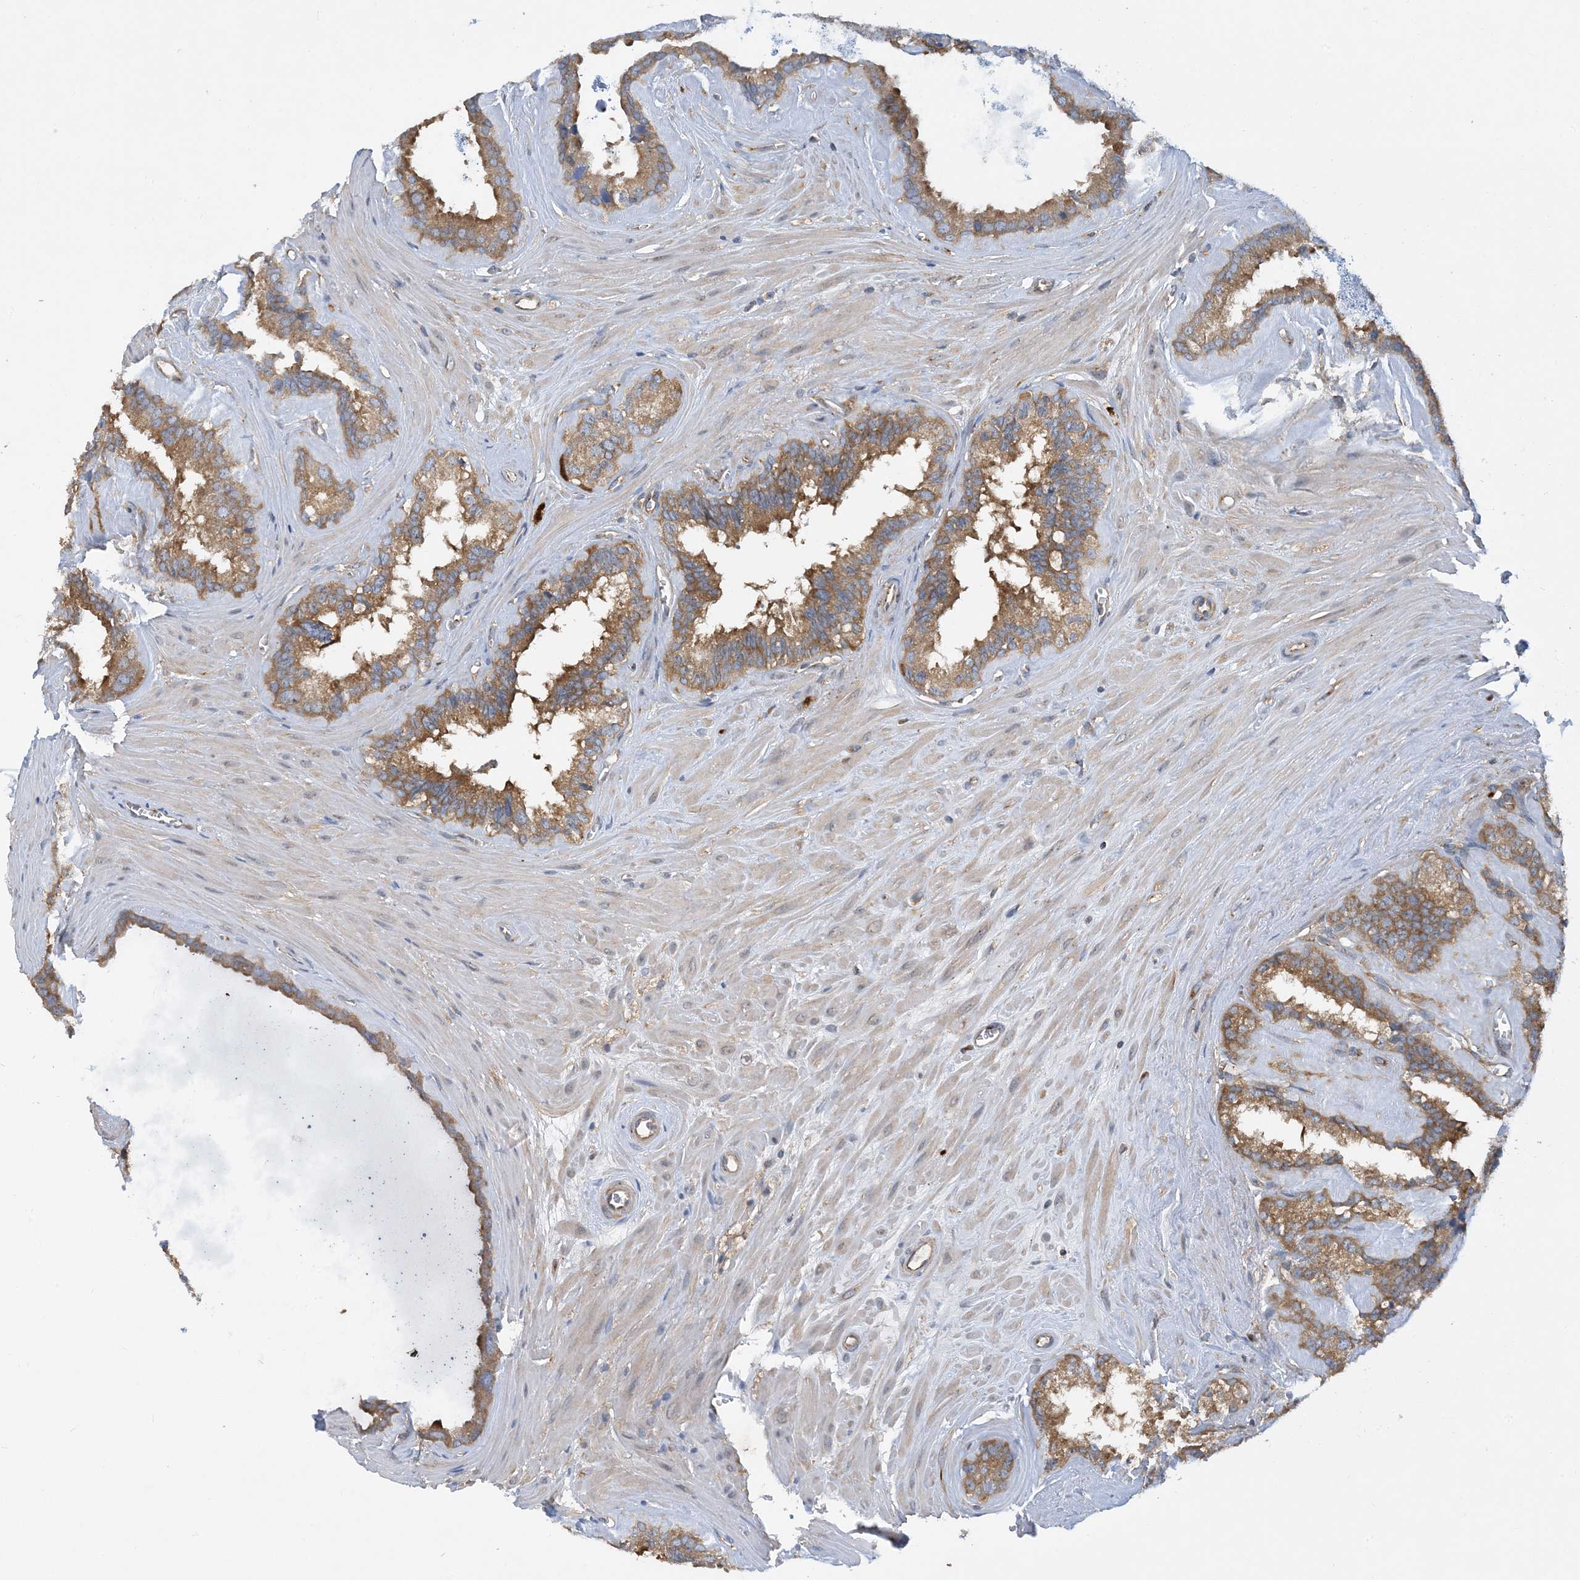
{"staining": {"intensity": "moderate", "quantity": ">75%", "location": "cytoplasmic/membranous"}, "tissue": "seminal vesicle", "cell_type": "Glandular cells", "image_type": "normal", "snomed": [{"axis": "morphology", "description": "Normal tissue, NOS"}, {"axis": "topography", "description": "Prostate"}, {"axis": "topography", "description": "Seminal veicle"}], "caption": "Seminal vesicle stained with DAB (3,3'-diaminobenzidine) immunohistochemistry shows medium levels of moderate cytoplasmic/membranous expression in about >75% of glandular cells. (Stains: DAB in brown, nuclei in blue, Microscopy: brightfield microscopy at high magnification).", "gene": "SIDT1", "patient": {"sex": "male", "age": 59}}